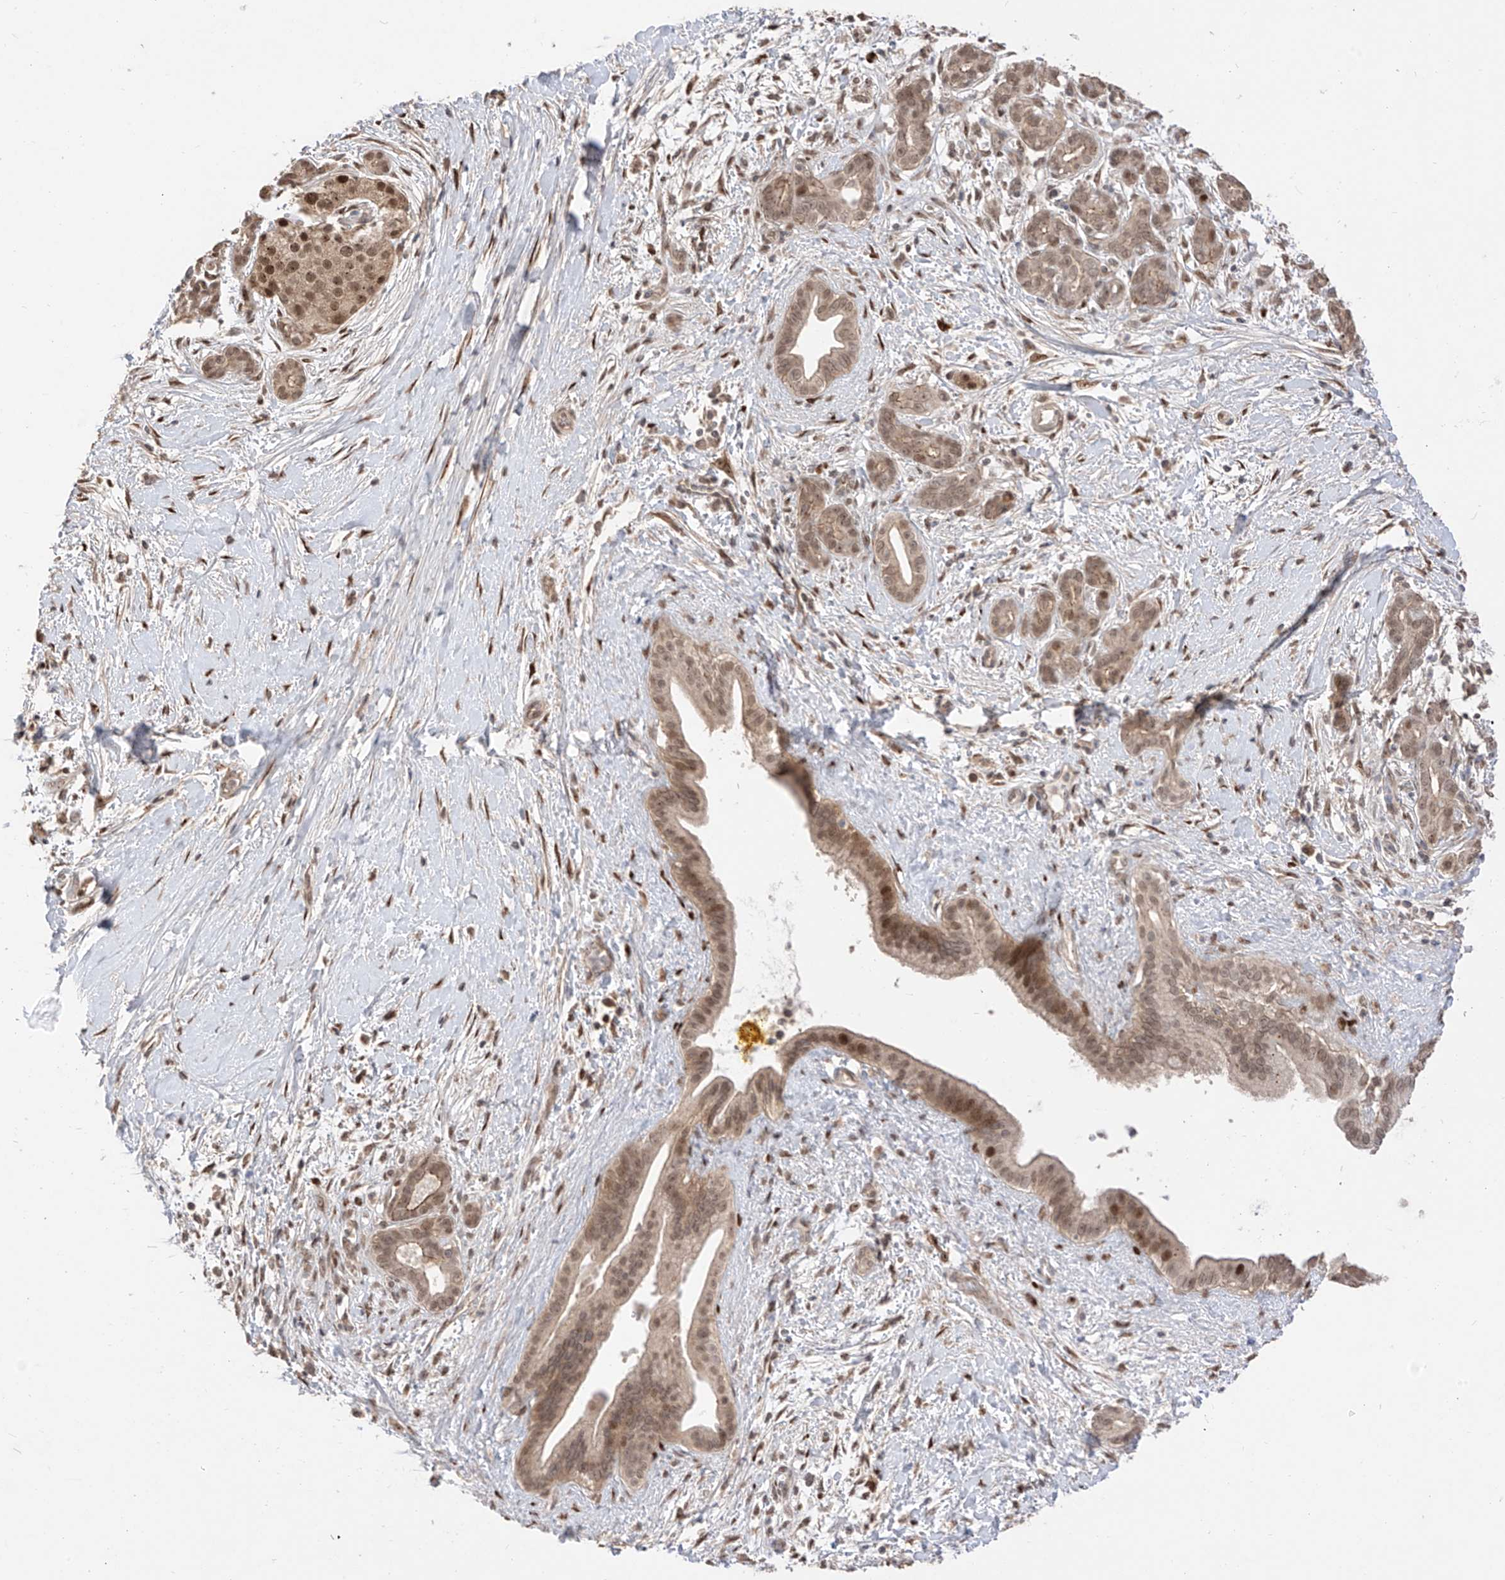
{"staining": {"intensity": "moderate", "quantity": ">75%", "location": "nuclear"}, "tissue": "pancreatic cancer", "cell_type": "Tumor cells", "image_type": "cancer", "snomed": [{"axis": "morphology", "description": "Adenocarcinoma, NOS"}, {"axis": "topography", "description": "Pancreas"}], "caption": "Human adenocarcinoma (pancreatic) stained with a protein marker shows moderate staining in tumor cells.", "gene": "LATS1", "patient": {"sex": "male", "age": 58}}